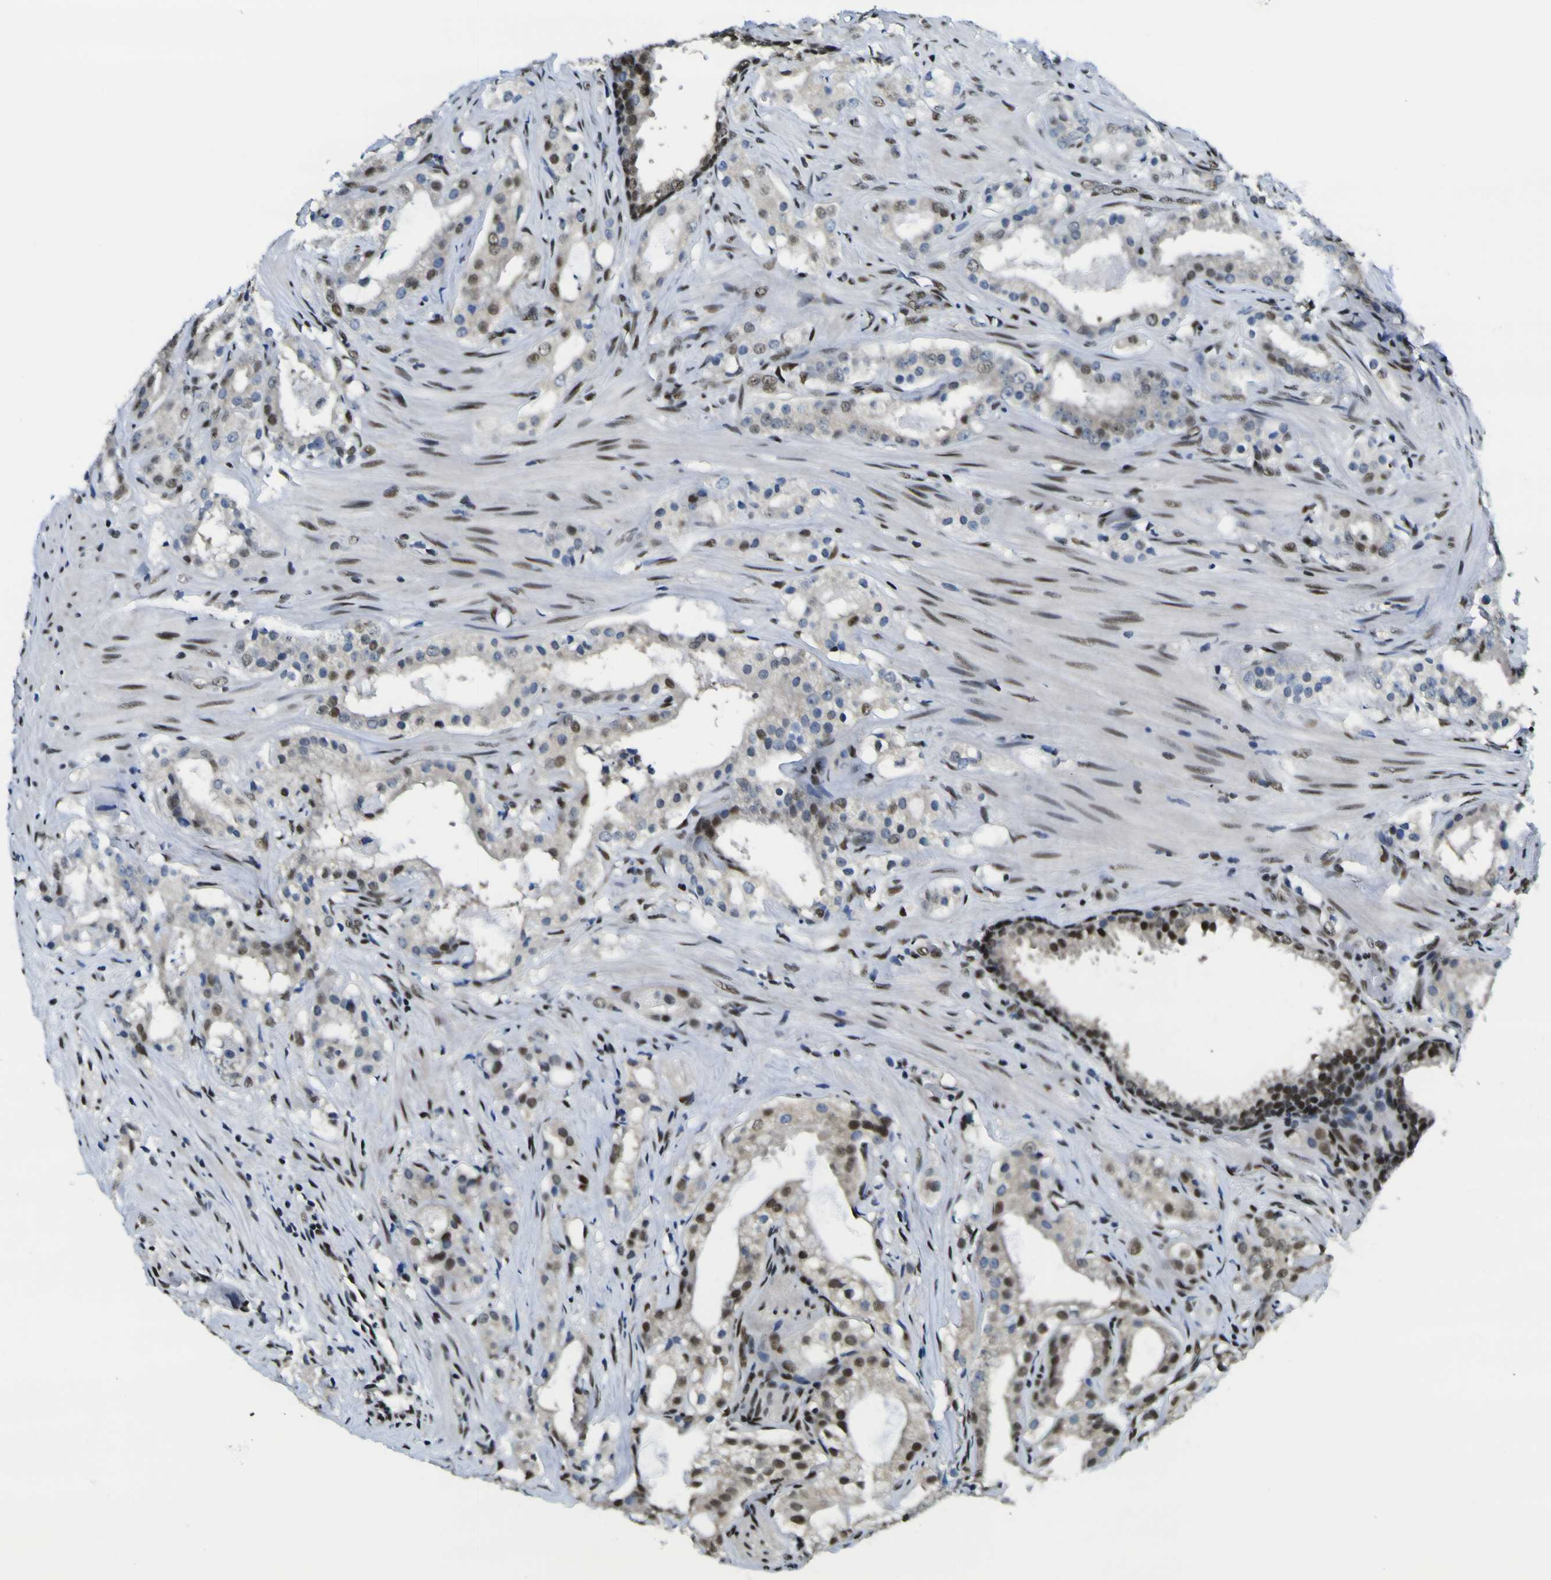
{"staining": {"intensity": "strong", "quantity": "25%-75%", "location": "nuclear"}, "tissue": "prostate cancer", "cell_type": "Tumor cells", "image_type": "cancer", "snomed": [{"axis": "morphology", "description": "Adenocarcinoma, Low grade"}, {"axis": "topography", "description": "Prostate"}], "caption": "Human low-grade adenocarcinoma (prostate) stained for a protein (brown) shows strong nuclear positive staining in approximately 25%-75% of tumor cells.", "gene": "SP1", "patient": {"sex": "male", "age": 59}}